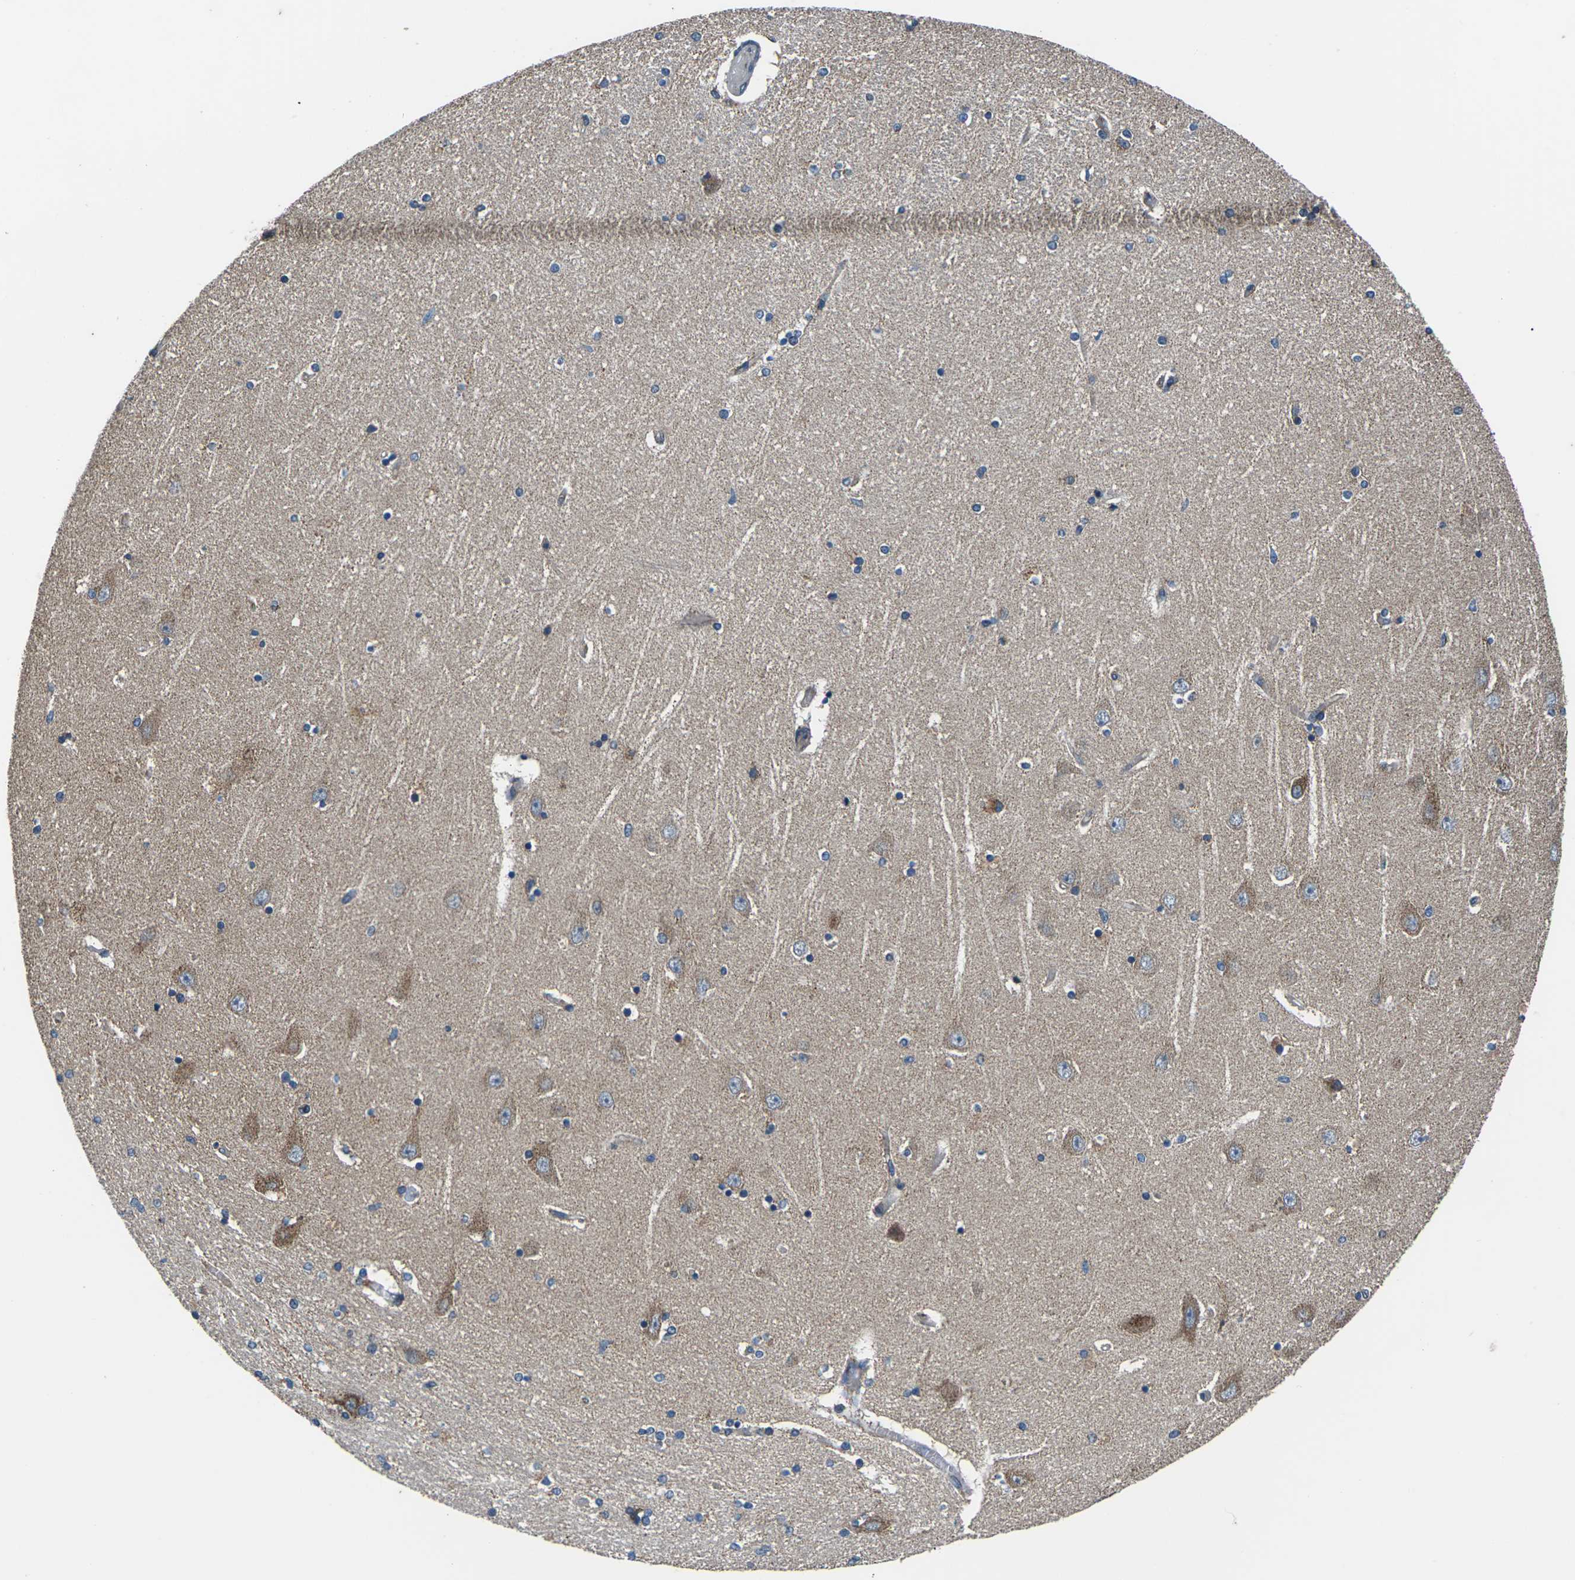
{"staining": {"intensity": "moderate", "quantity": "<25%", "location": "cytoplasmic/membranous"}, "tissue": "hippocampus", "cell_type": "Glial cells", "image_type": "normal", "snomed": [{"axis": "morphology", "description": "Normal tissue, NOS"}, {"axis": "topography", "description": "Hippocampus"}], "caption": "Hippocampus stained with a brown dye reveals moderate cytoplasmic/membranous positive staining in approximately <25% of glial cells.", "gene": "GABRP", "patient": {"sex": "female", "age": 54}}